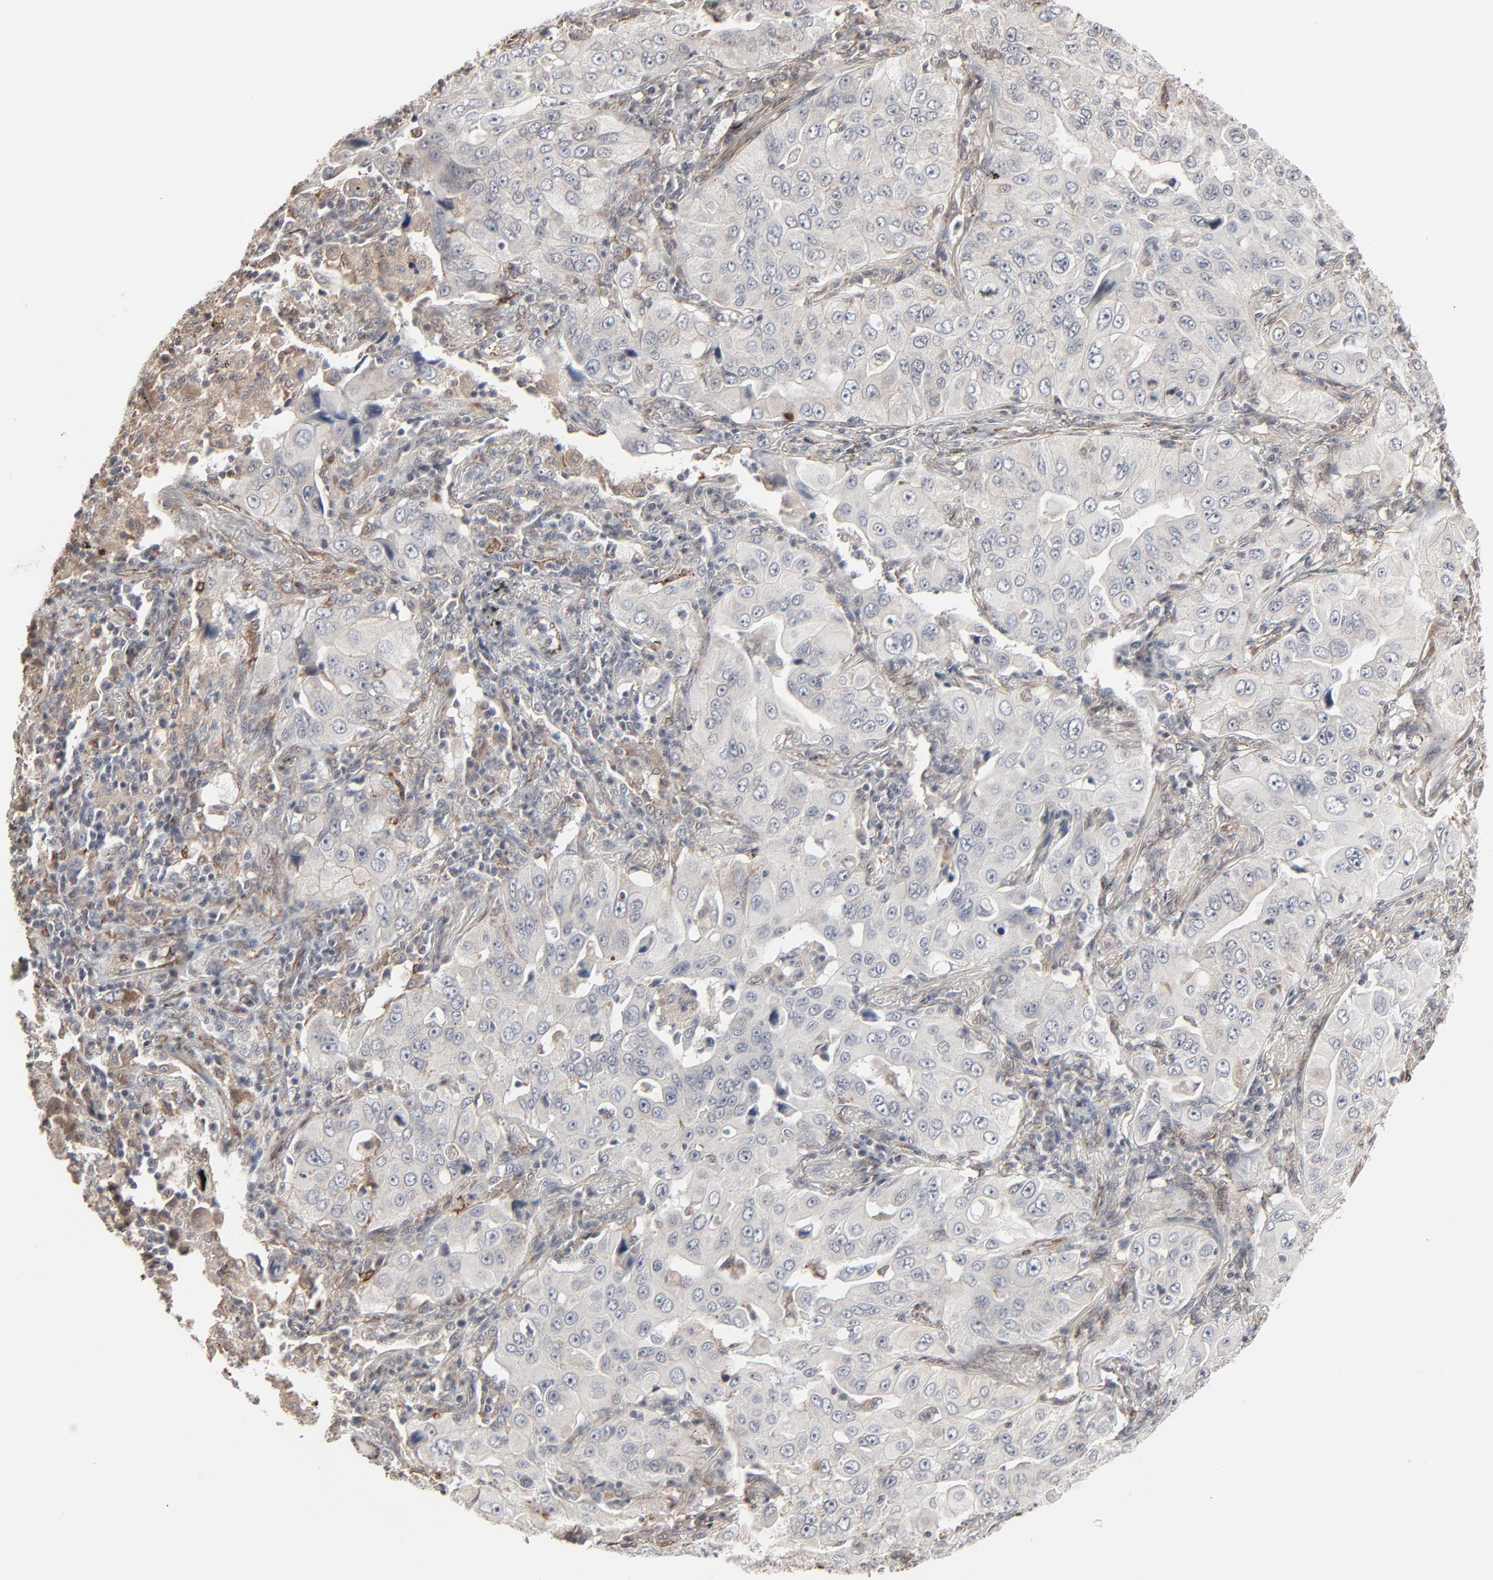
{"staining": {"intensity": "negative", "quantity": "none", "location": "none"}, "tissue": "lung cancer", "cell_type": "Tumor cells", "image_type": "cancer", "snomed": [{"axis": "morphology", "description": "Adenocarcinoma, NOS"}, {"axis": "topography", "description": "Lung"}], "caption": "Tumor cells are negative for protein expression in human adenocarcinoma (lung).", "gene": "CTNND1", "patient": {"sex": "male", "age": 84}}